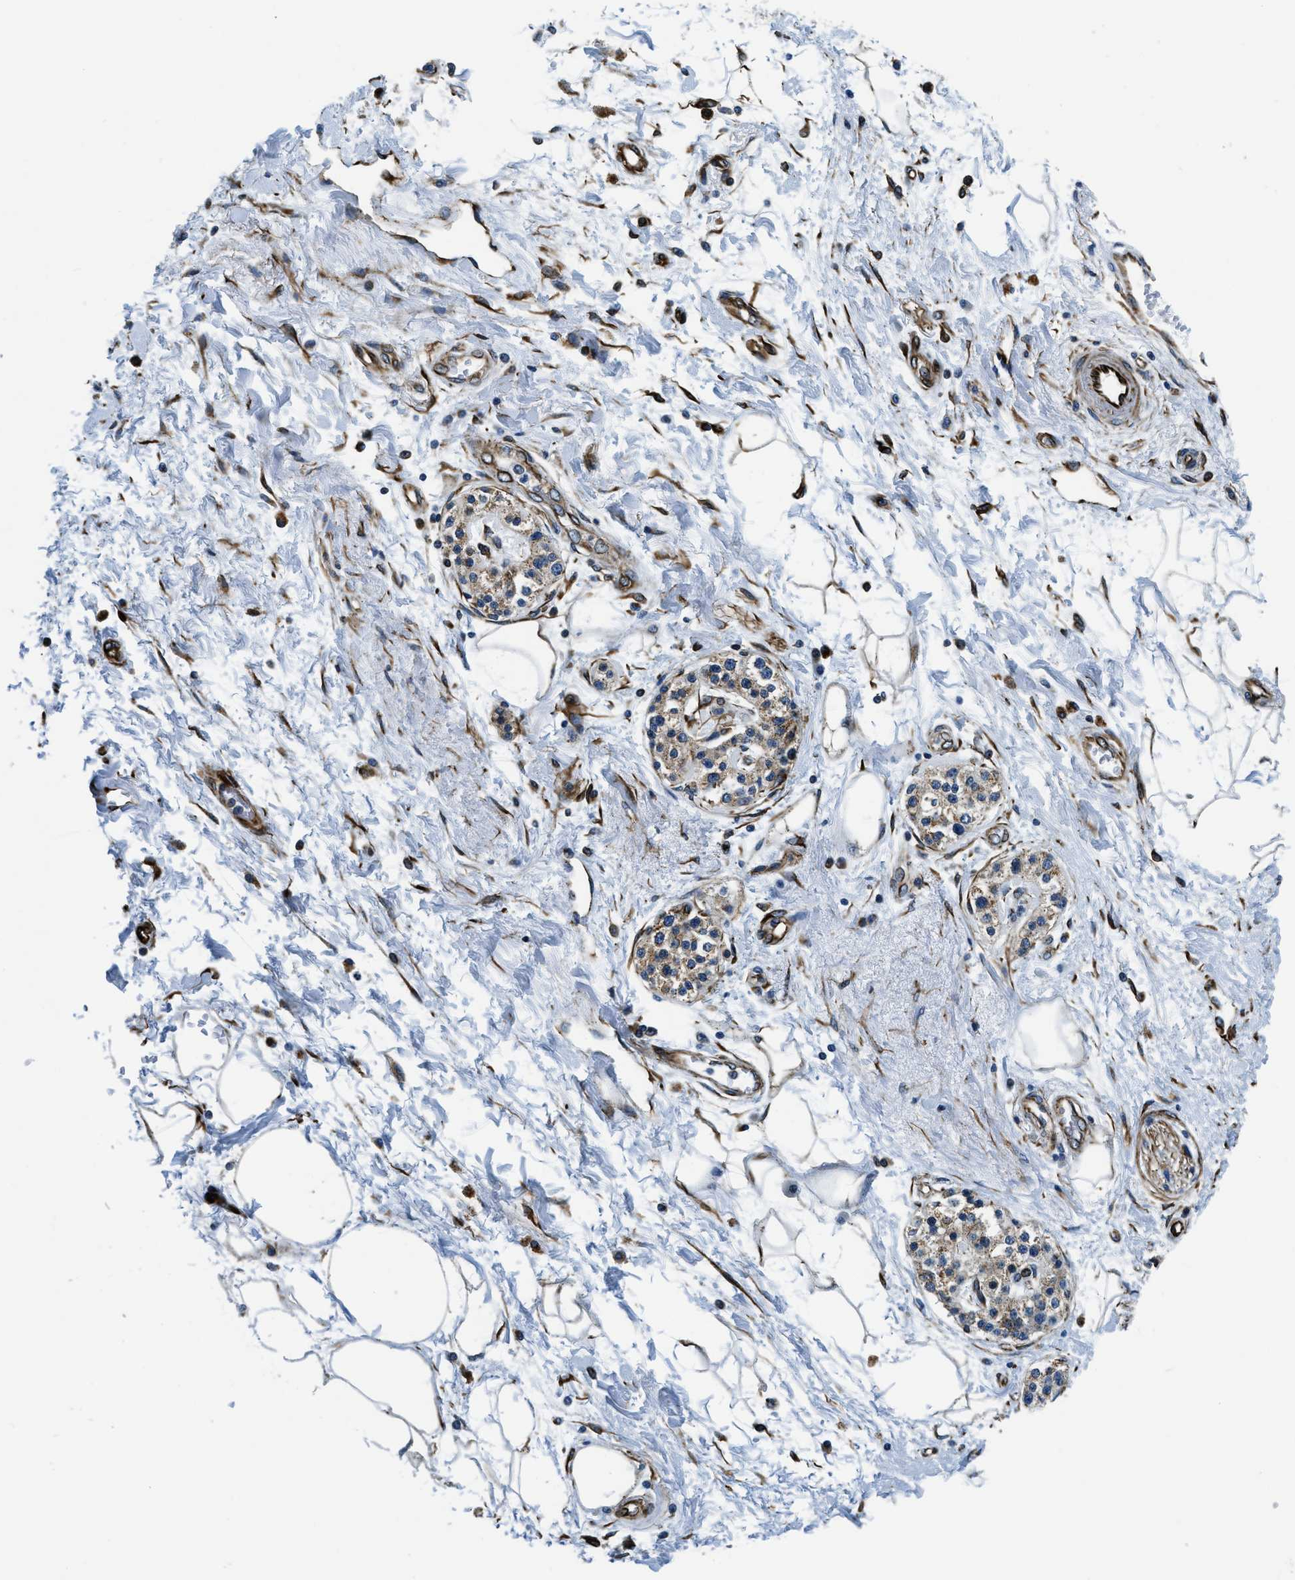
{"staining": {"intensity": "weak", "quantity": ">75%", "location": "cytoplasmic/membranous"}, "tissue": "adipose tissue", "cell_type": "Adipocytes", "image_type": "normal", "snomed": [{"axis": "morphology", "description": "Normal tissue, NOS"}, {"axis": "morphology", "description": "Adenocarcinoma, NOS"}, {"axis": "topography", "description": "Duodenum"}, {"axis": "topography", "description": "Peripheral nerve tissue"}], "caption": "A brown stain shows weak cytoplasmic/membranous expression of a protein in adipocytes of normal adipose tissue.", "gene": "GNS", "patient": {"sex": "female", "age": 60}}